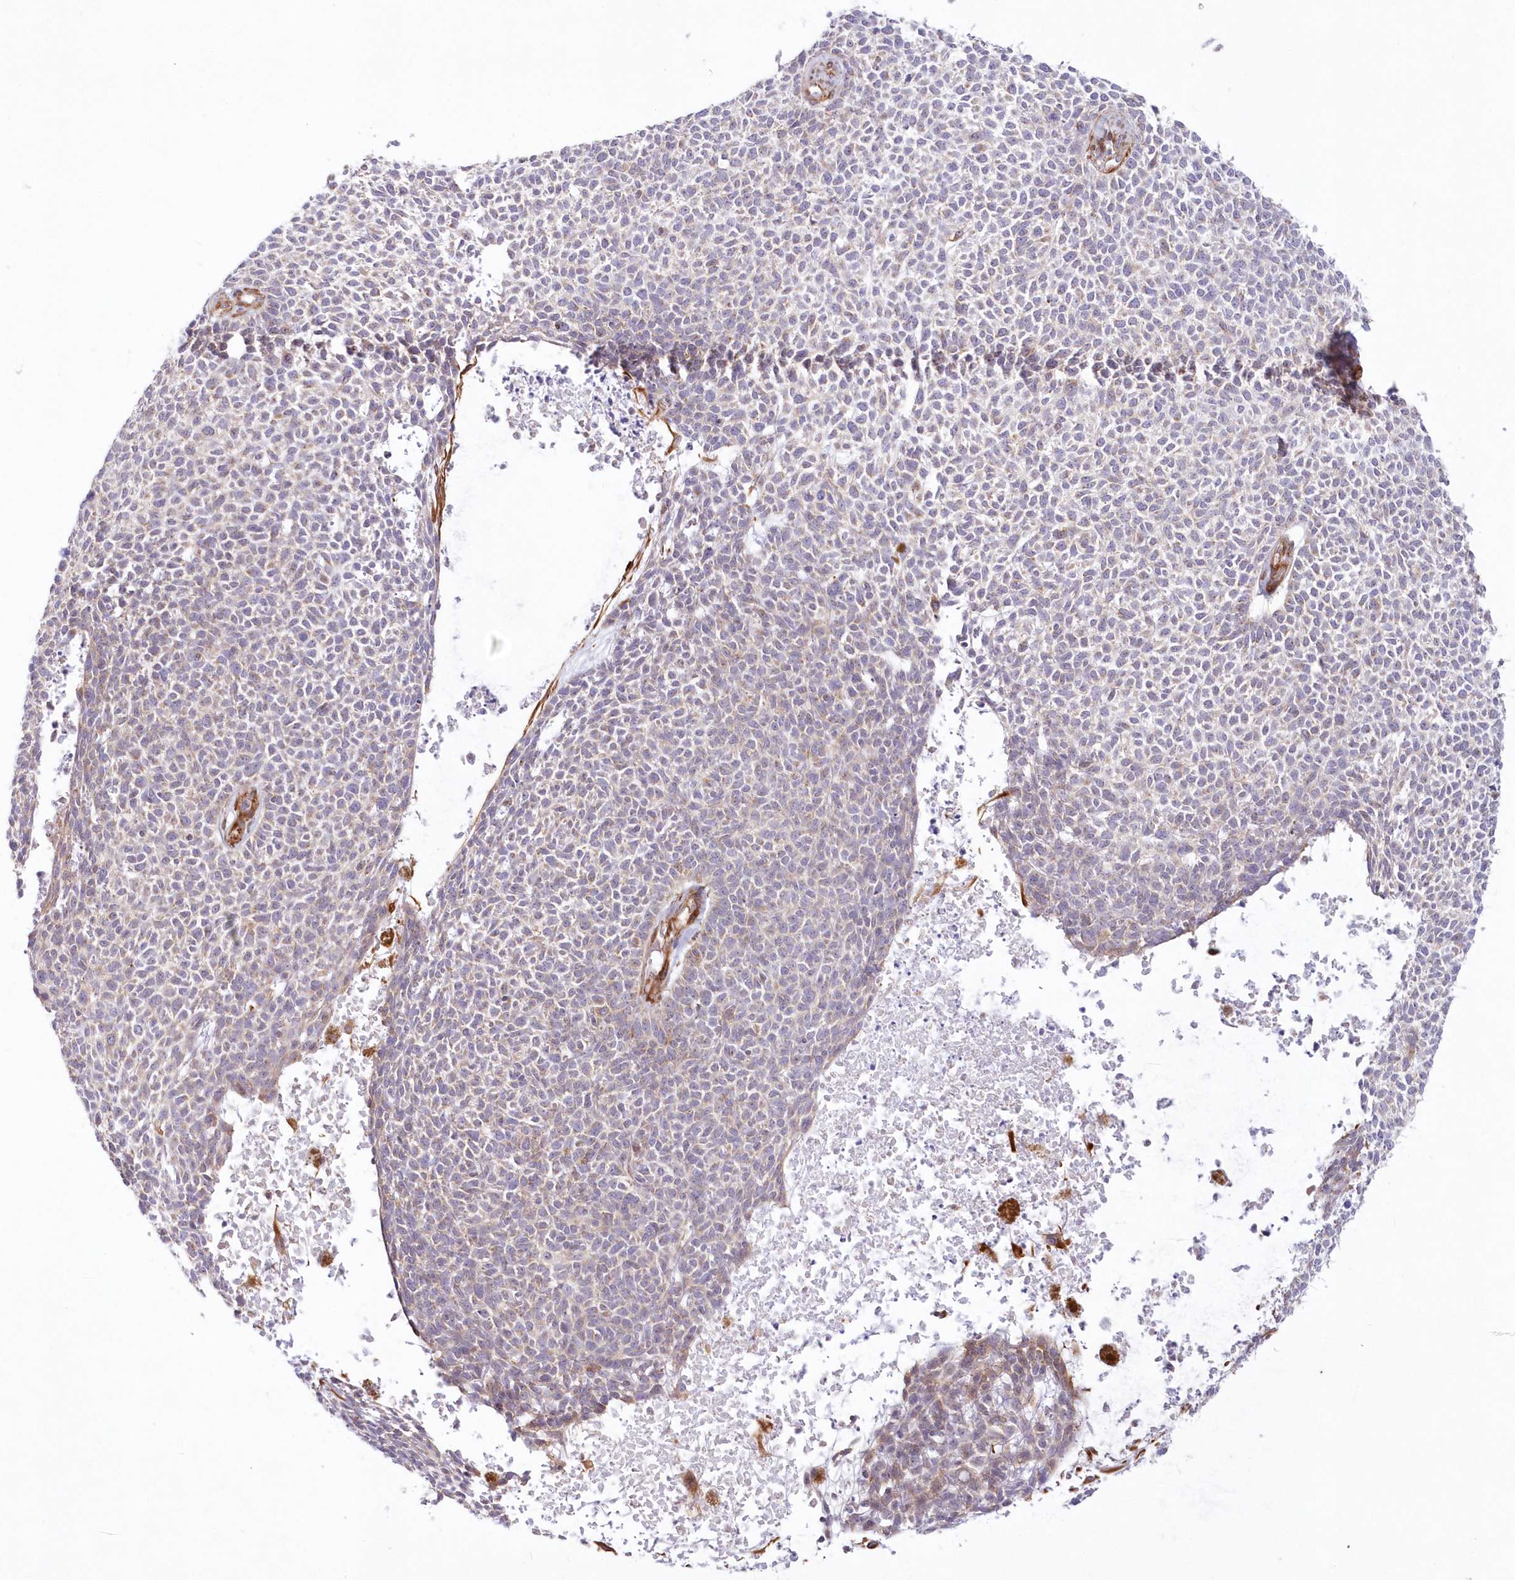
{"staining": {"intensity": "negative", "quantity": "none", "location": "none"}, "tissue": "skin cancer", "cell_type": "Tumor cells", "image_type": "cancer", "snomed": [{"axis": "morphology", "description": "Basal cell carcinoma"}, {"axis": "topography", "description": "Skin"}], "caption": "Immunohistochemistry histopathology image of basal cell carcinoma (skin) stained for a protein (brown), which exhibits no positivity in tumor cells.", "gene": "AFAP1L2", "patient": {"sex": "female", "age": 84}}